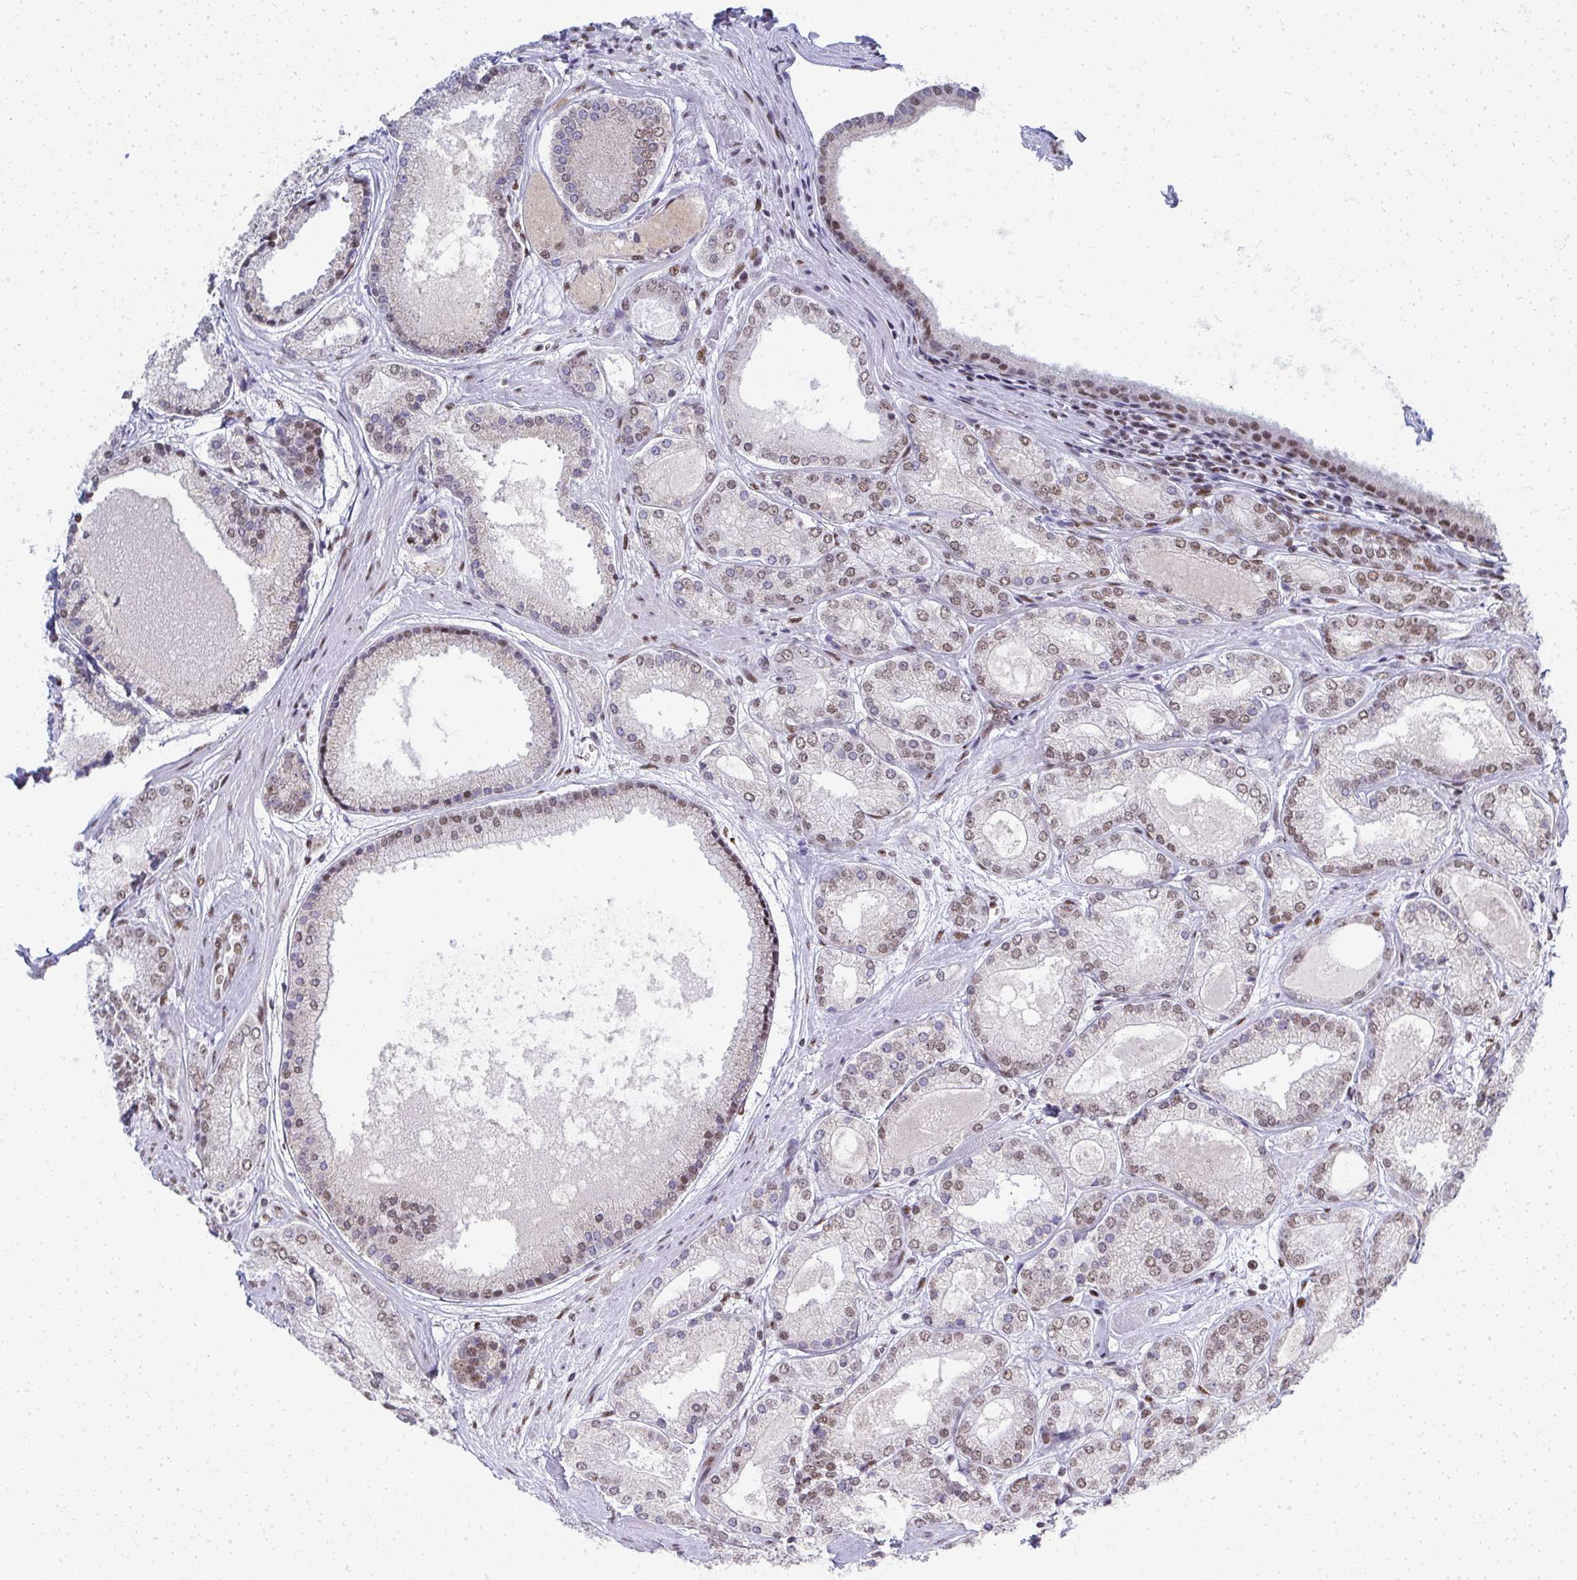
{"staining": {"intensity": "weak", "quantity": "25%-75%", "location": "nuclear"}, "tissue": "prostate cancer", "cell_type": "Tumor cells", "image_type": "cancer", "snomed": [{"axis": "morphology", "description": "Adenocarcinoma, High grade"}, {"axis": "topography", "description": "Prostate"}], "caption": "Prostate cancer (high-grade adenocarcinoma) tissue reveals weak nuclear expression in about 25%-75% of tumor cells", "gene": "CREBBP", "patient": {"sex": "male", "age": 67}}